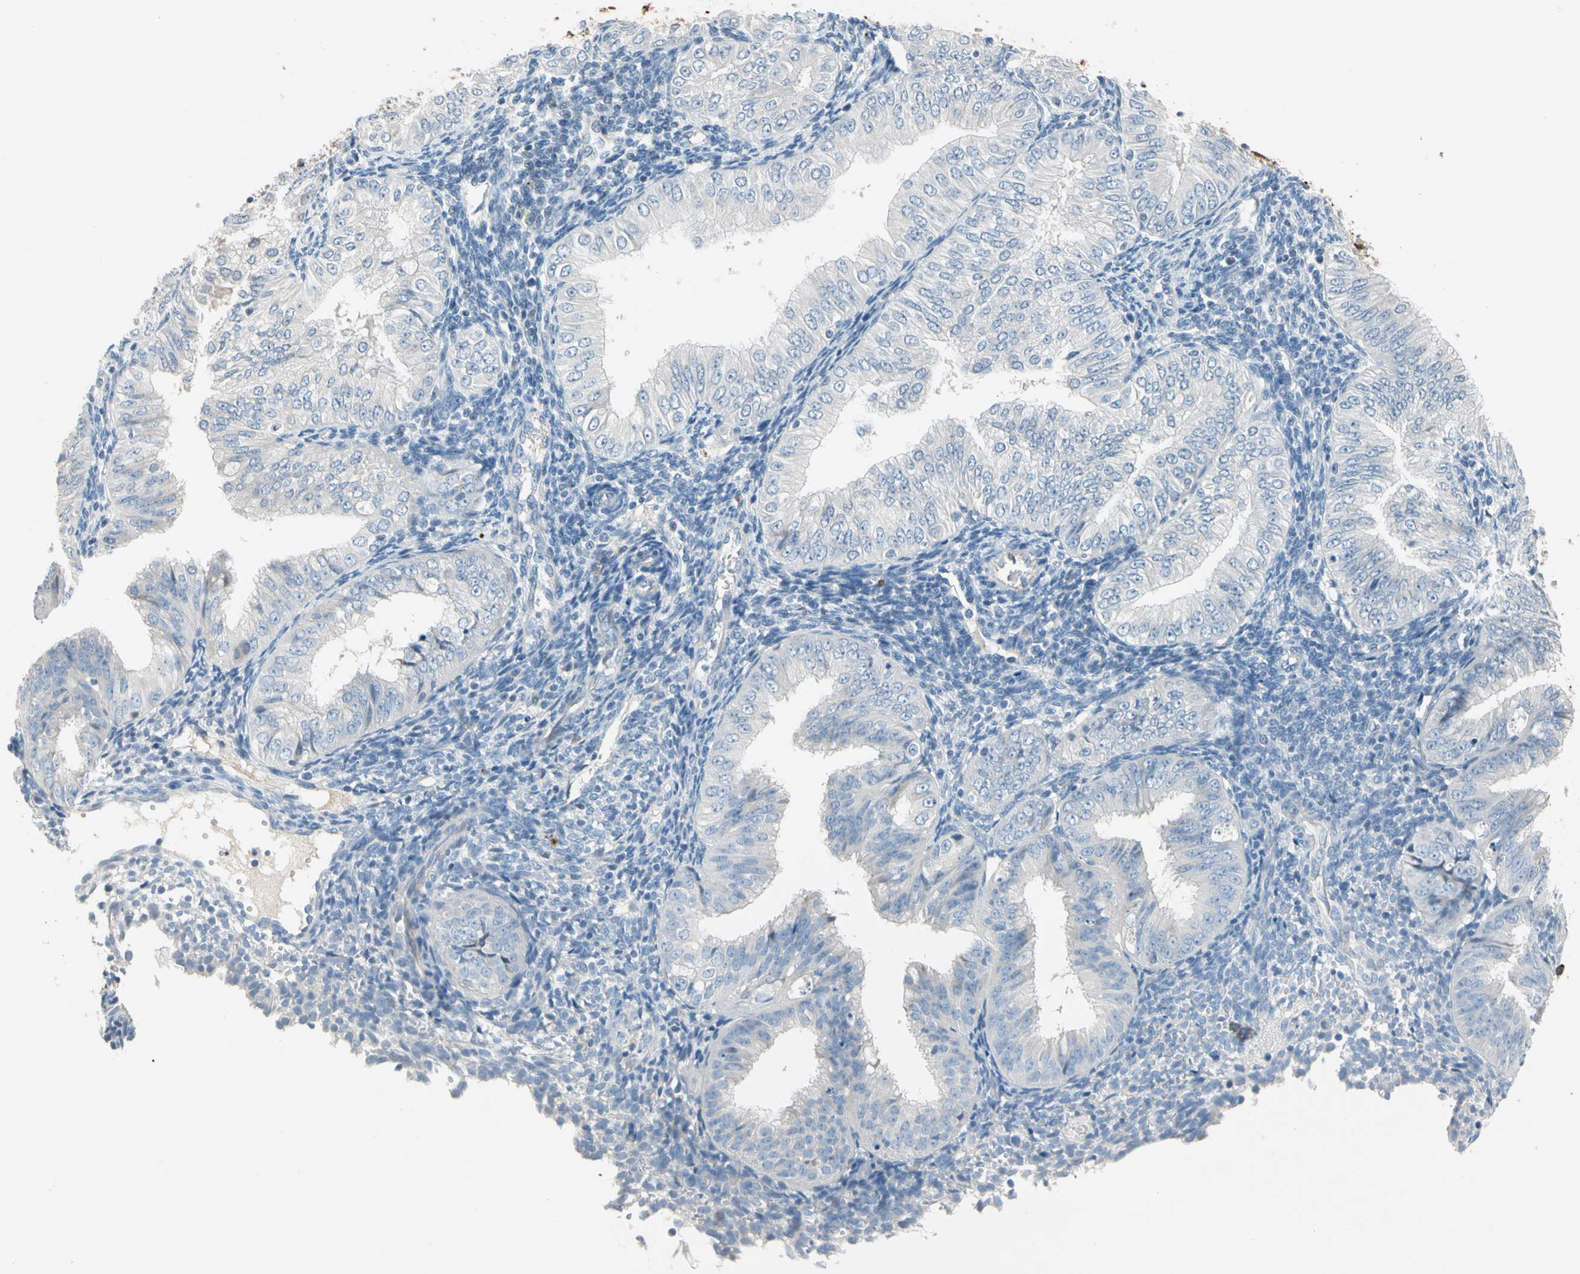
{"staining": {"intensity": "negative", "quantity": "none", "location": "none"}, "tissue": "endometrial cancer", "cell_type": "Tumor cells", "image_type": "cancer", "snomed": [{"axis": "morphology", "description": "Normal tissue, NOS"}, {"axis": "morphology", "description": "Adenocarcinoma, NOS"}, {"axis": "topography", "description": "Endometrium"}], "caption": "Immunohistochemical staining of human endometrial adenocarcinoma shows no significant expression in tumor cells.", "gene": "STK40", "patient": {"sex": "female", "age": 53}}